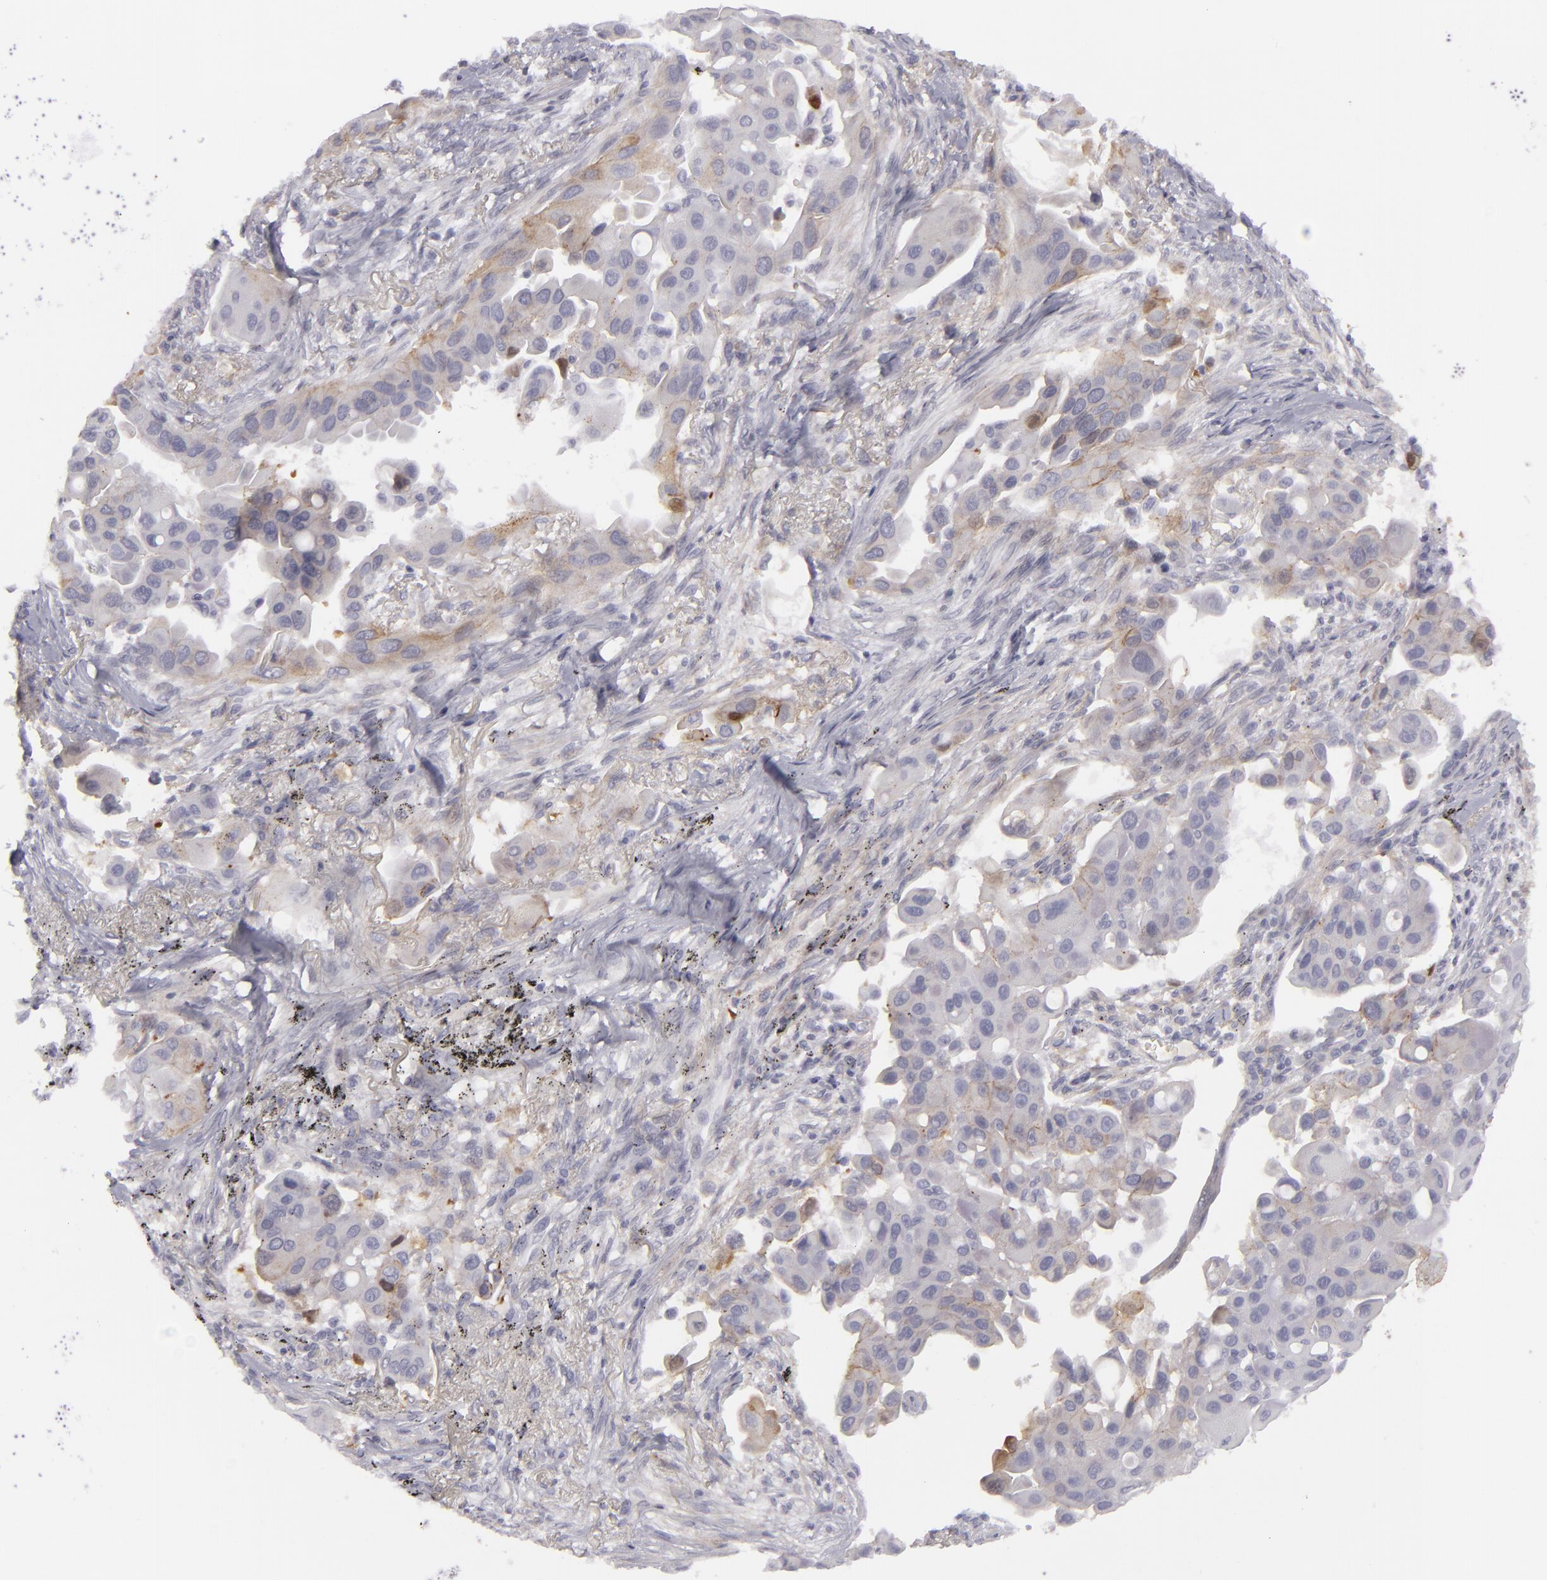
{"staining": {"intensity": "weak", "quantity": "<25%", "location": "cytoplasmic/membranous"}, "tissue": "lung cancer", "cell_type": "Tumor cells", "image_type": "cancer", "snomed": [{"axis": "morphology", "description": "Adenocarcinoma, NOS"}, {"axis": "topography", "description": "Lung"}], "caption": "The photomicrograph demonstrates no significant expression in tumor cells of lung cancer (adenocarcinoma).", "gene": "JUP", "patient": {"sex": "male", "age": 68}}